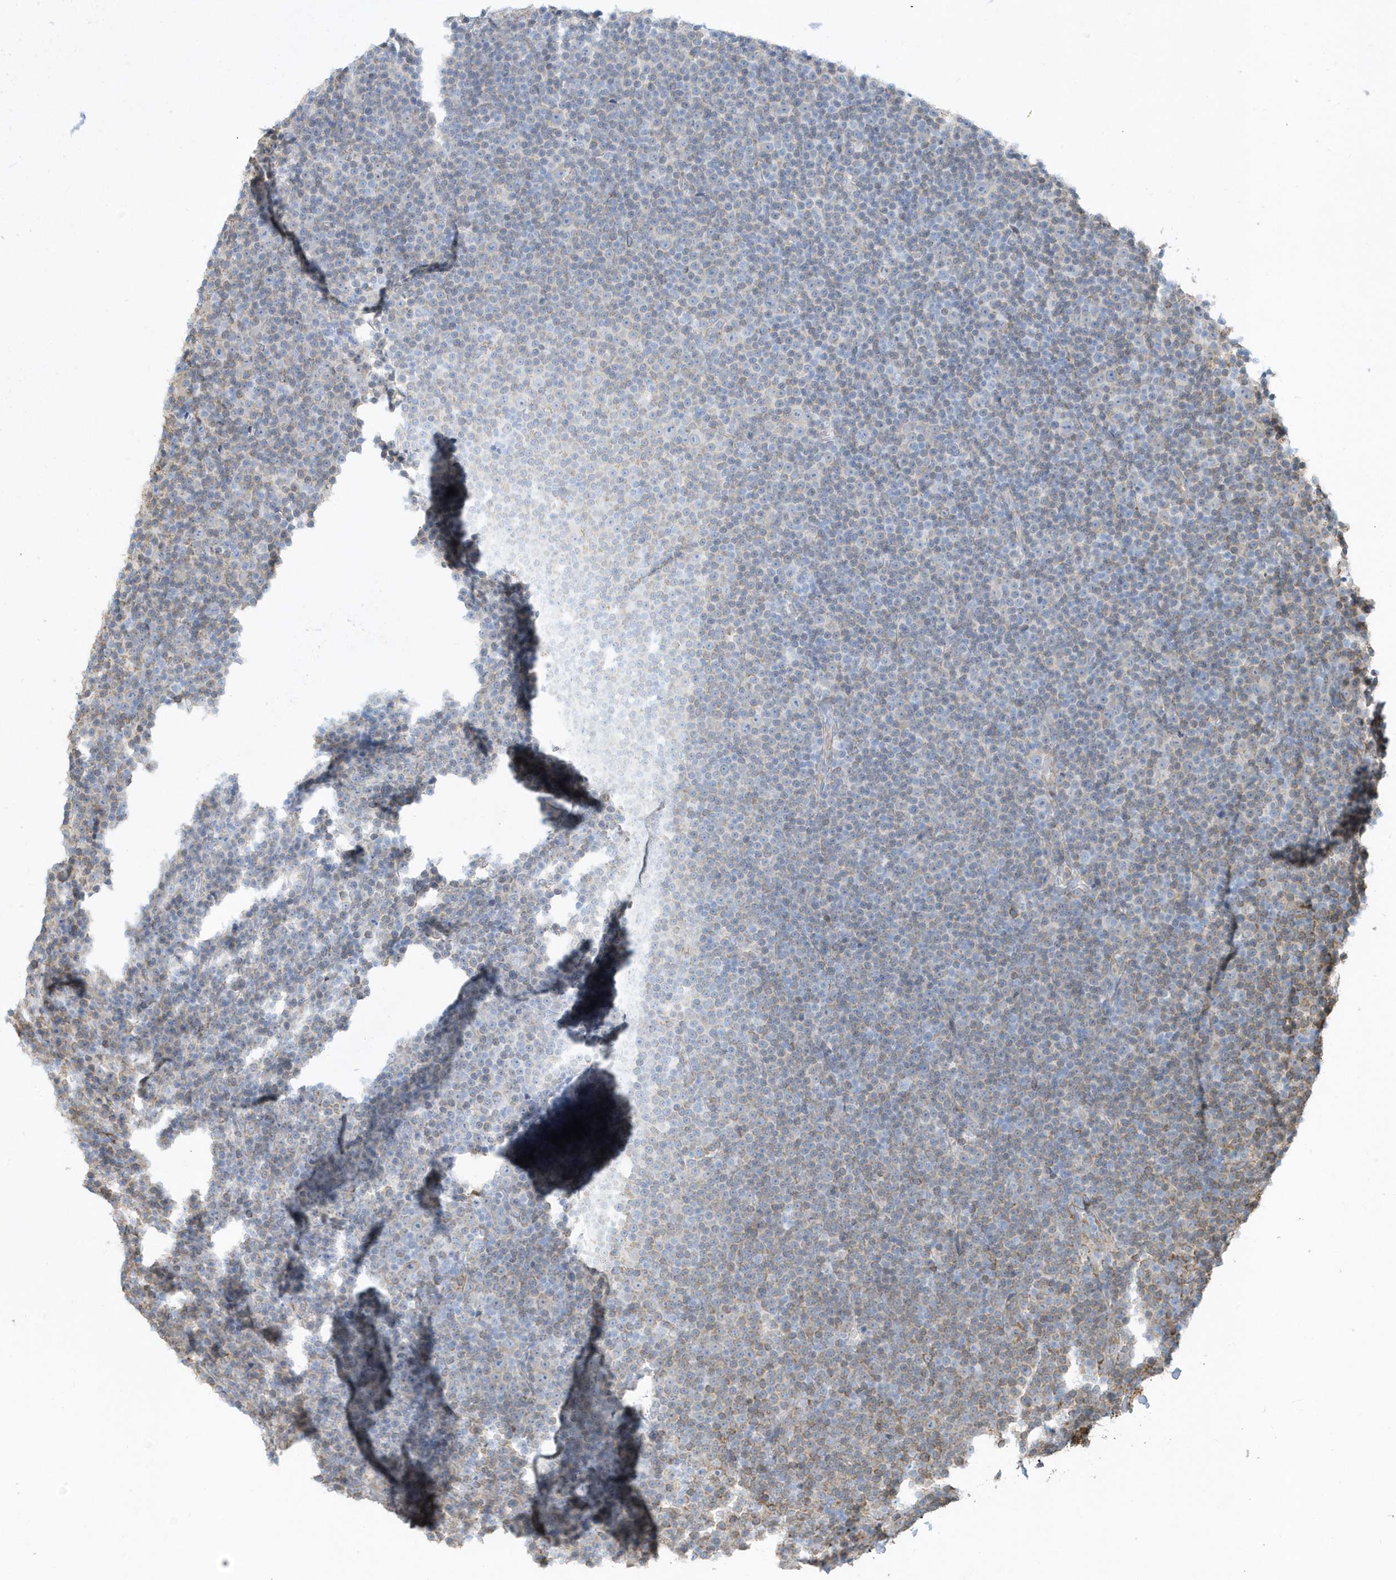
{"staining": {"intensity": "weak", "quantity": "<25%", "location": "cytoplasmic/membranous"}, "tissue": "lymphoma", "cell_type": "Tumor cells", "image_type": "cancer", "snomed": [{"axis": "morphology", "description": "Malignant lymphoma, non-Hodgkin's type, Low grade"}, {"axis": "topography", "description": "Lymph node"}], "caption": "DAB immunohistochemical staining of human lymphoma demonstrates no significant expression in tumor cells. (Brightfield microscopy of DAB immunohistochemistry at high magnification).", "gene": "DCAF1", "patient": {"sex": "female", "age": 67}}